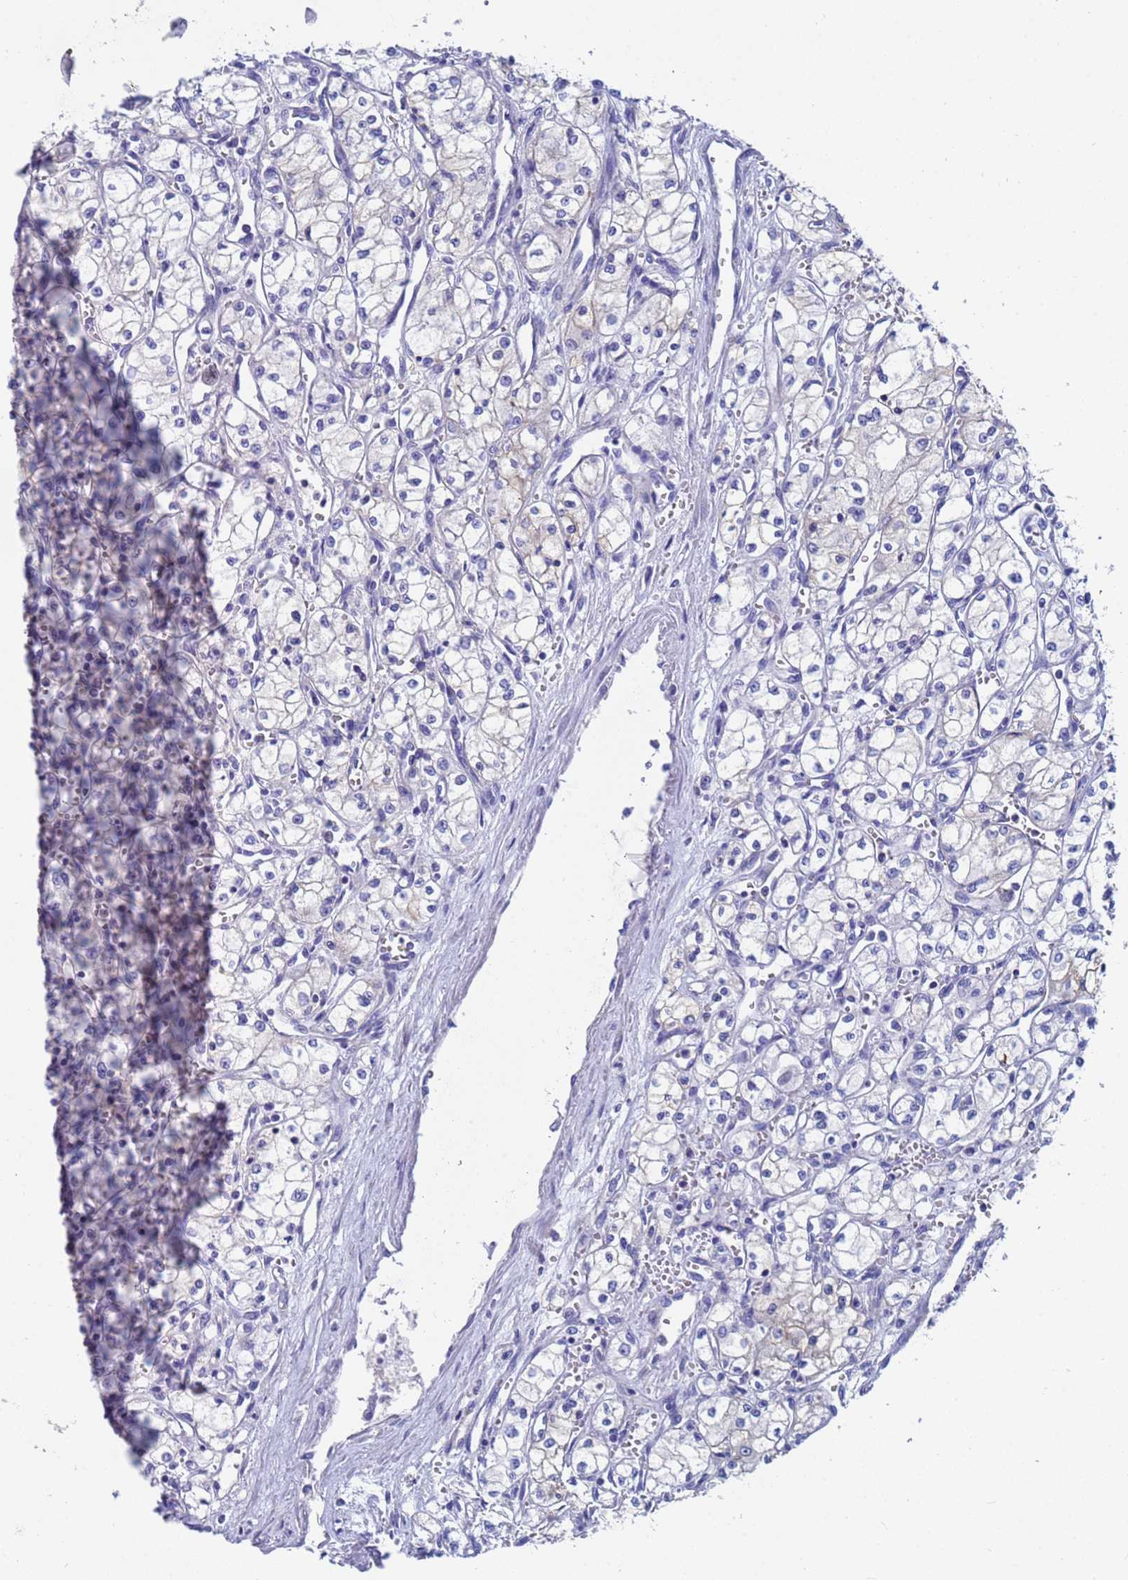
{"staining": {"intensity": "negative", "quantity": "none", "location": "none"}, "tissue": "renal cancer", "cell_type": "Tumor cells", "image_type": "cancer", "snomed": [{"axis": "morphology", "description": "Adenocarcinoma, NOS"}, {"axis": "topography", "description": "Kidney"}], "caption": "High power microscopy image of an immunohistochemistry (IHC) micrograph of adenocarcinoma (renal), revealing no significant positivity in tumor cells.", "gene": "UBE2O", "patient": {"sex": "male", "age": 59}}